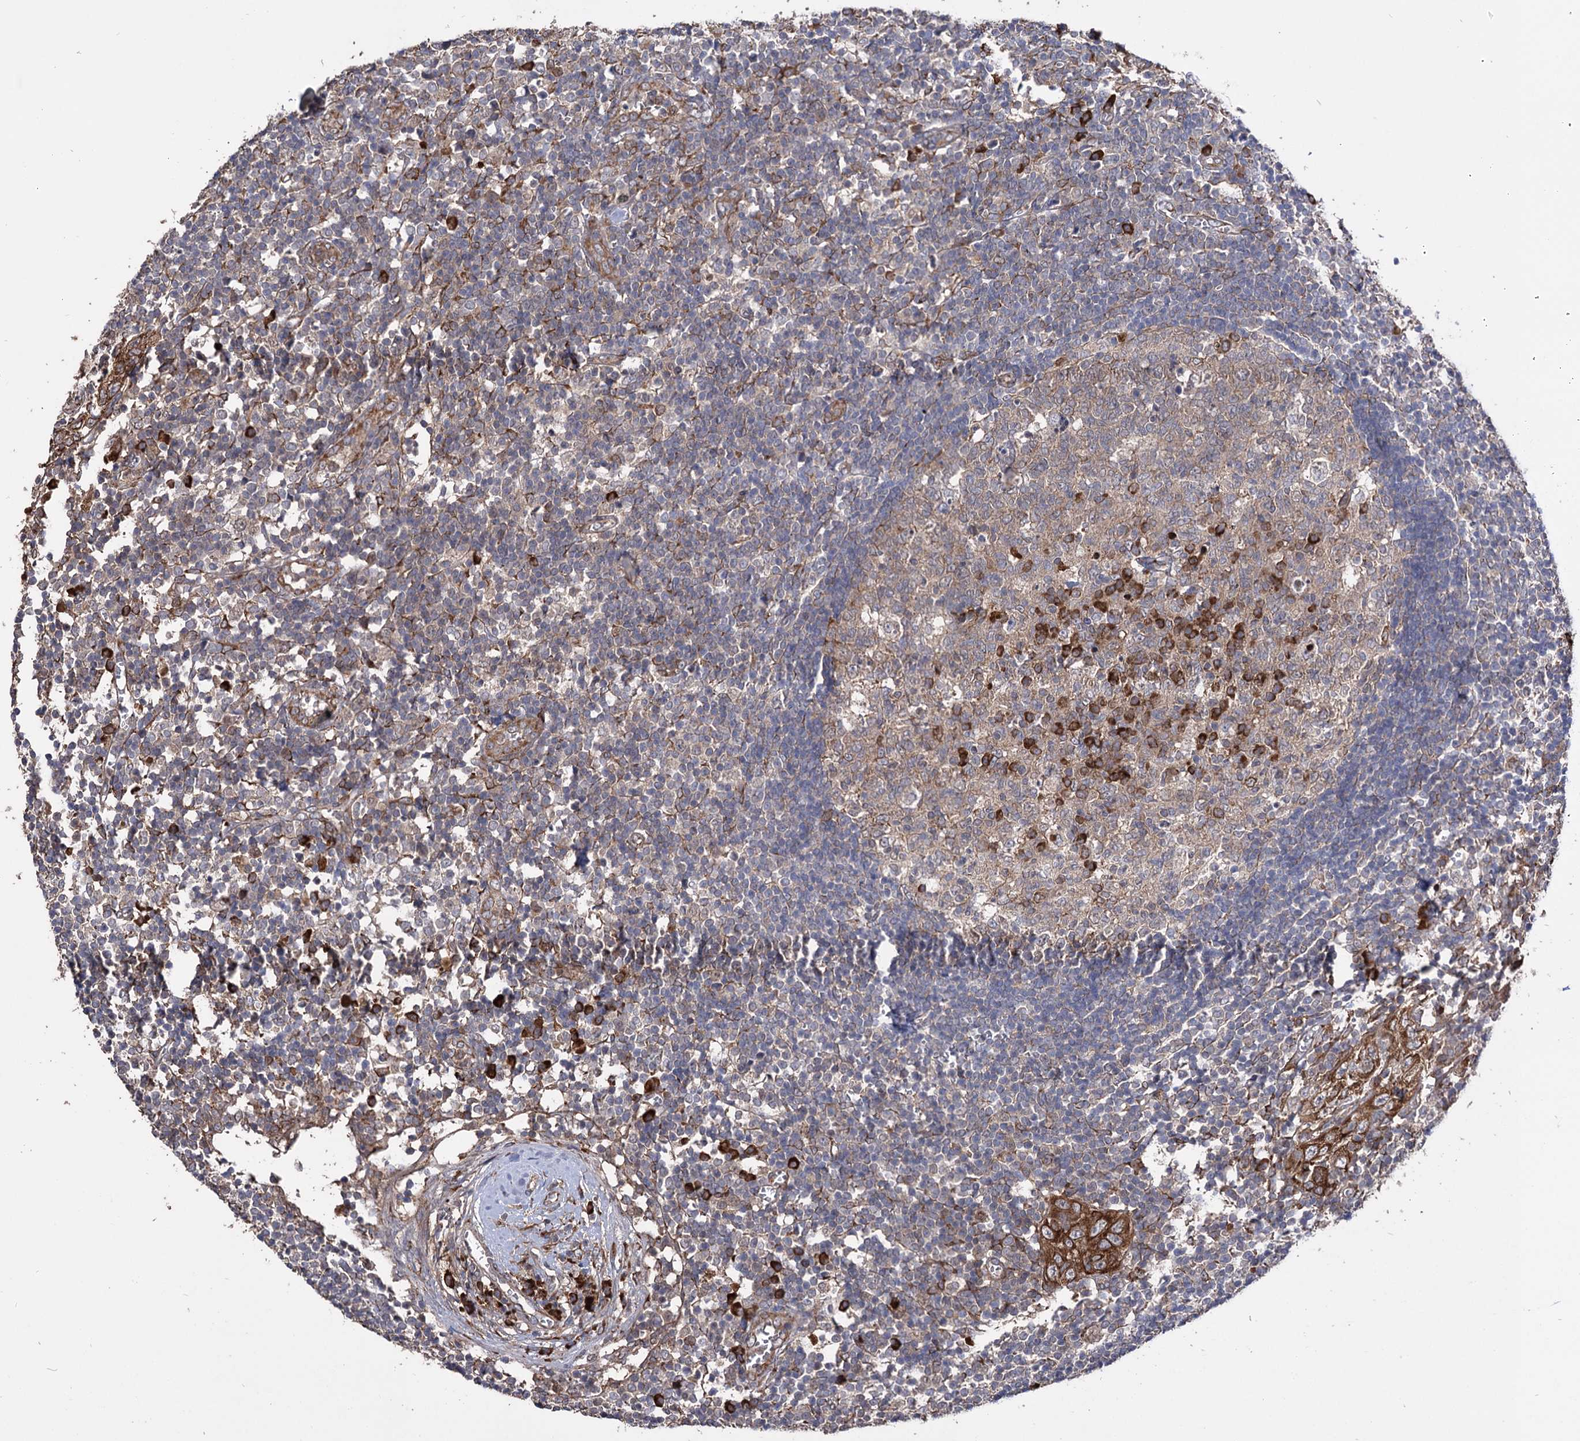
{"staining": {"intensity": "strong", "quantity": "25%-75%", "location": "cytoplasmic/membranous"}, "tissue": "lymph node", "cell_type": "Germinal center cells", "image_type": "normal", "snomed": [{"axis": "morphology", "description": "Normal tissue, NOS"}, {"axis": "morphology", "description": "Squamous cell carcinoma, metastatic, NOS"}, {"axis": "topography", "description": "Lymph node"}], "caption": "Approximately 25%-75% of germinal center cells in normal human lymph node demonstrate strong cytoplasmic/membranous protein expression as visualized by brown immunohistochemical staining.", "gene": "CDAN1", "patient": {"sex": "male", "age": 73}}